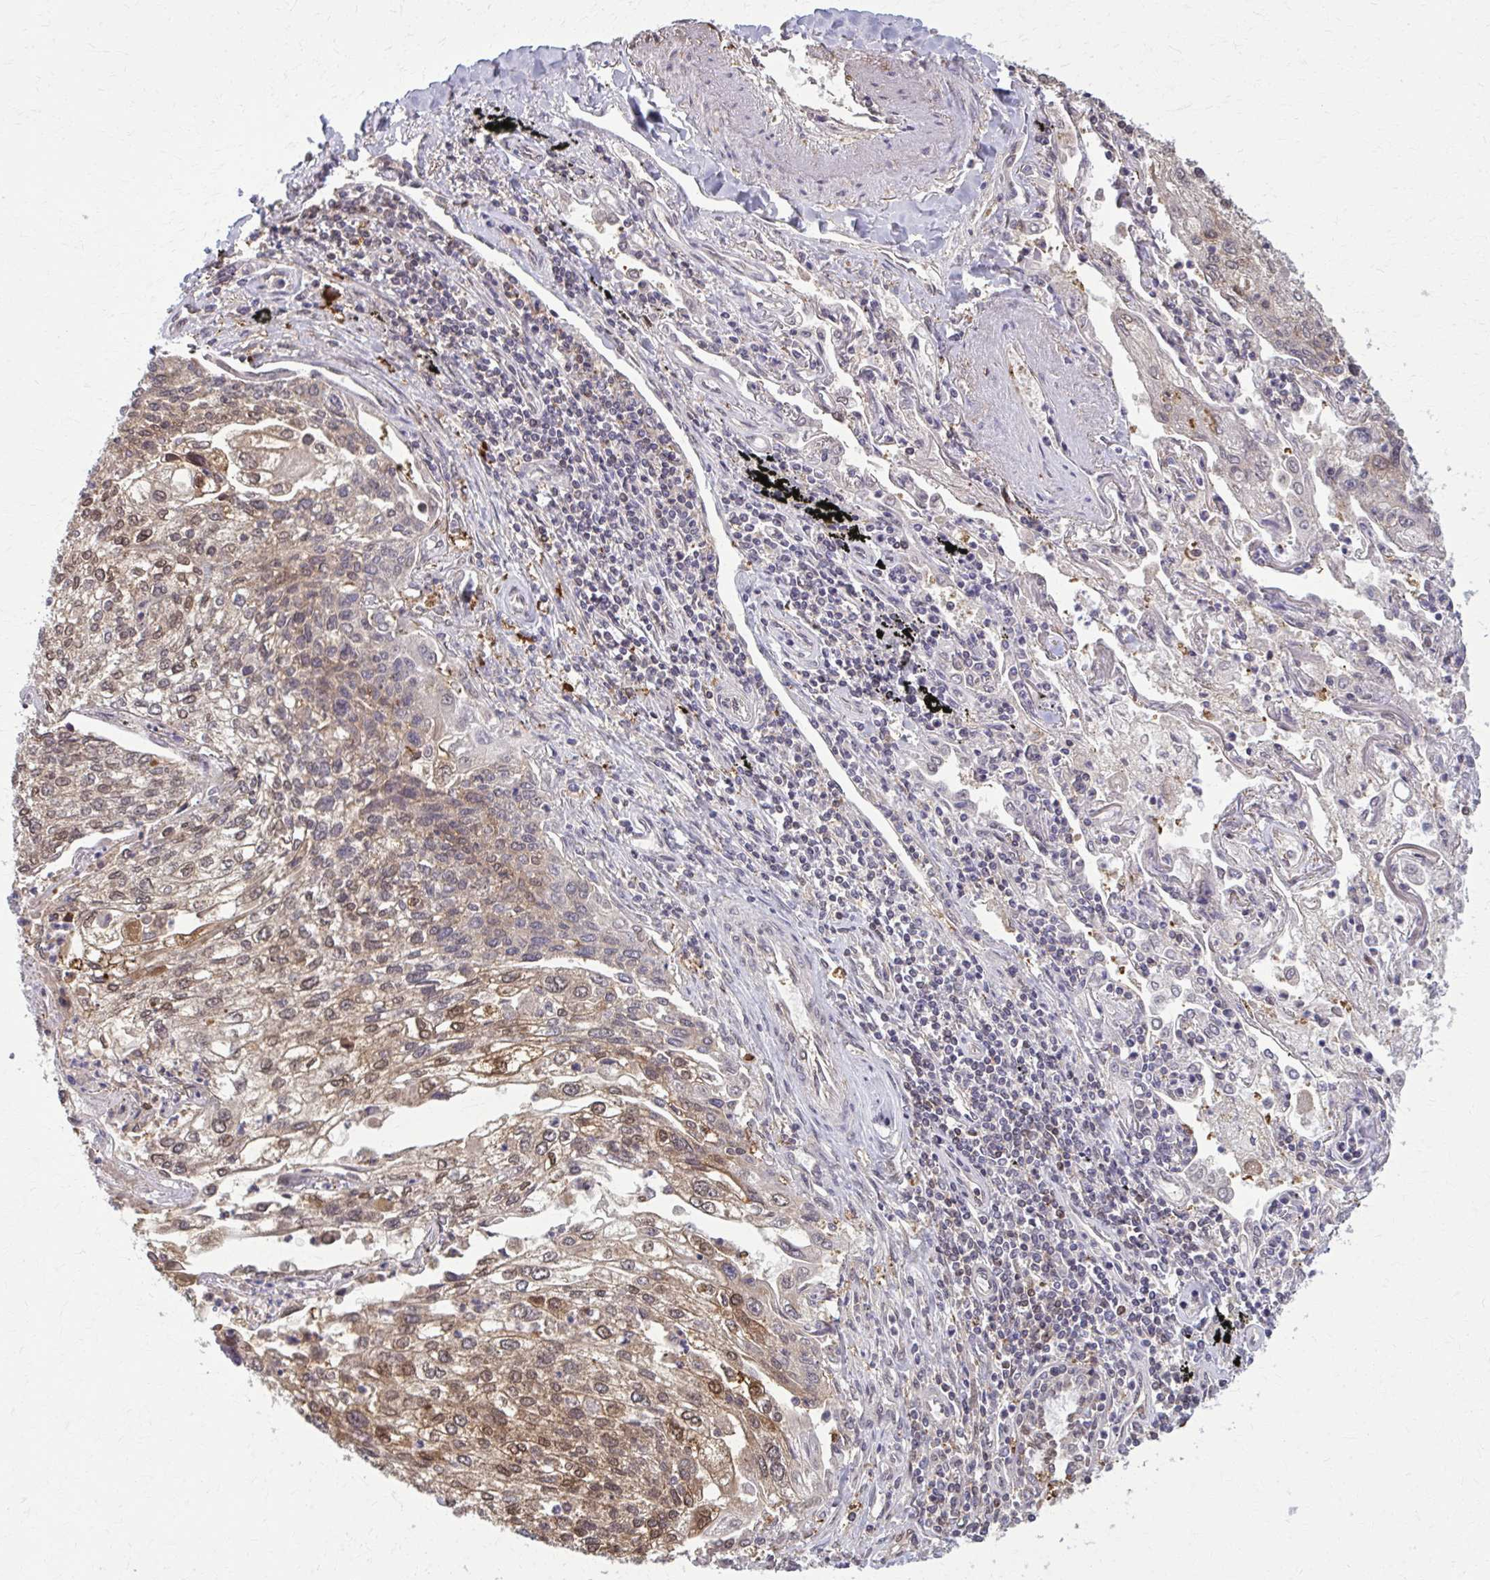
{"staining": {"intensity": "moderate", "quantity": ">75%", "location": "cytoplasmic/membranous,nuclear"}, "tissue": "lung cancer", "cell_type": "Tumor cells", "image_type": "cancer", "snomed": [{"axis": "morphology", "description": "Squamous cell carcinoma, NOS"}, {"axis": "topography", "description": "Lung"}], "caption": "A brown stain shows moderate cytoplasmic/membranous and nuclear expression of a protein in squamous cell carcinoma (lung) tumor cells.", "gene": "MDH1", "patient": {"sex": "male", "age": 74}}